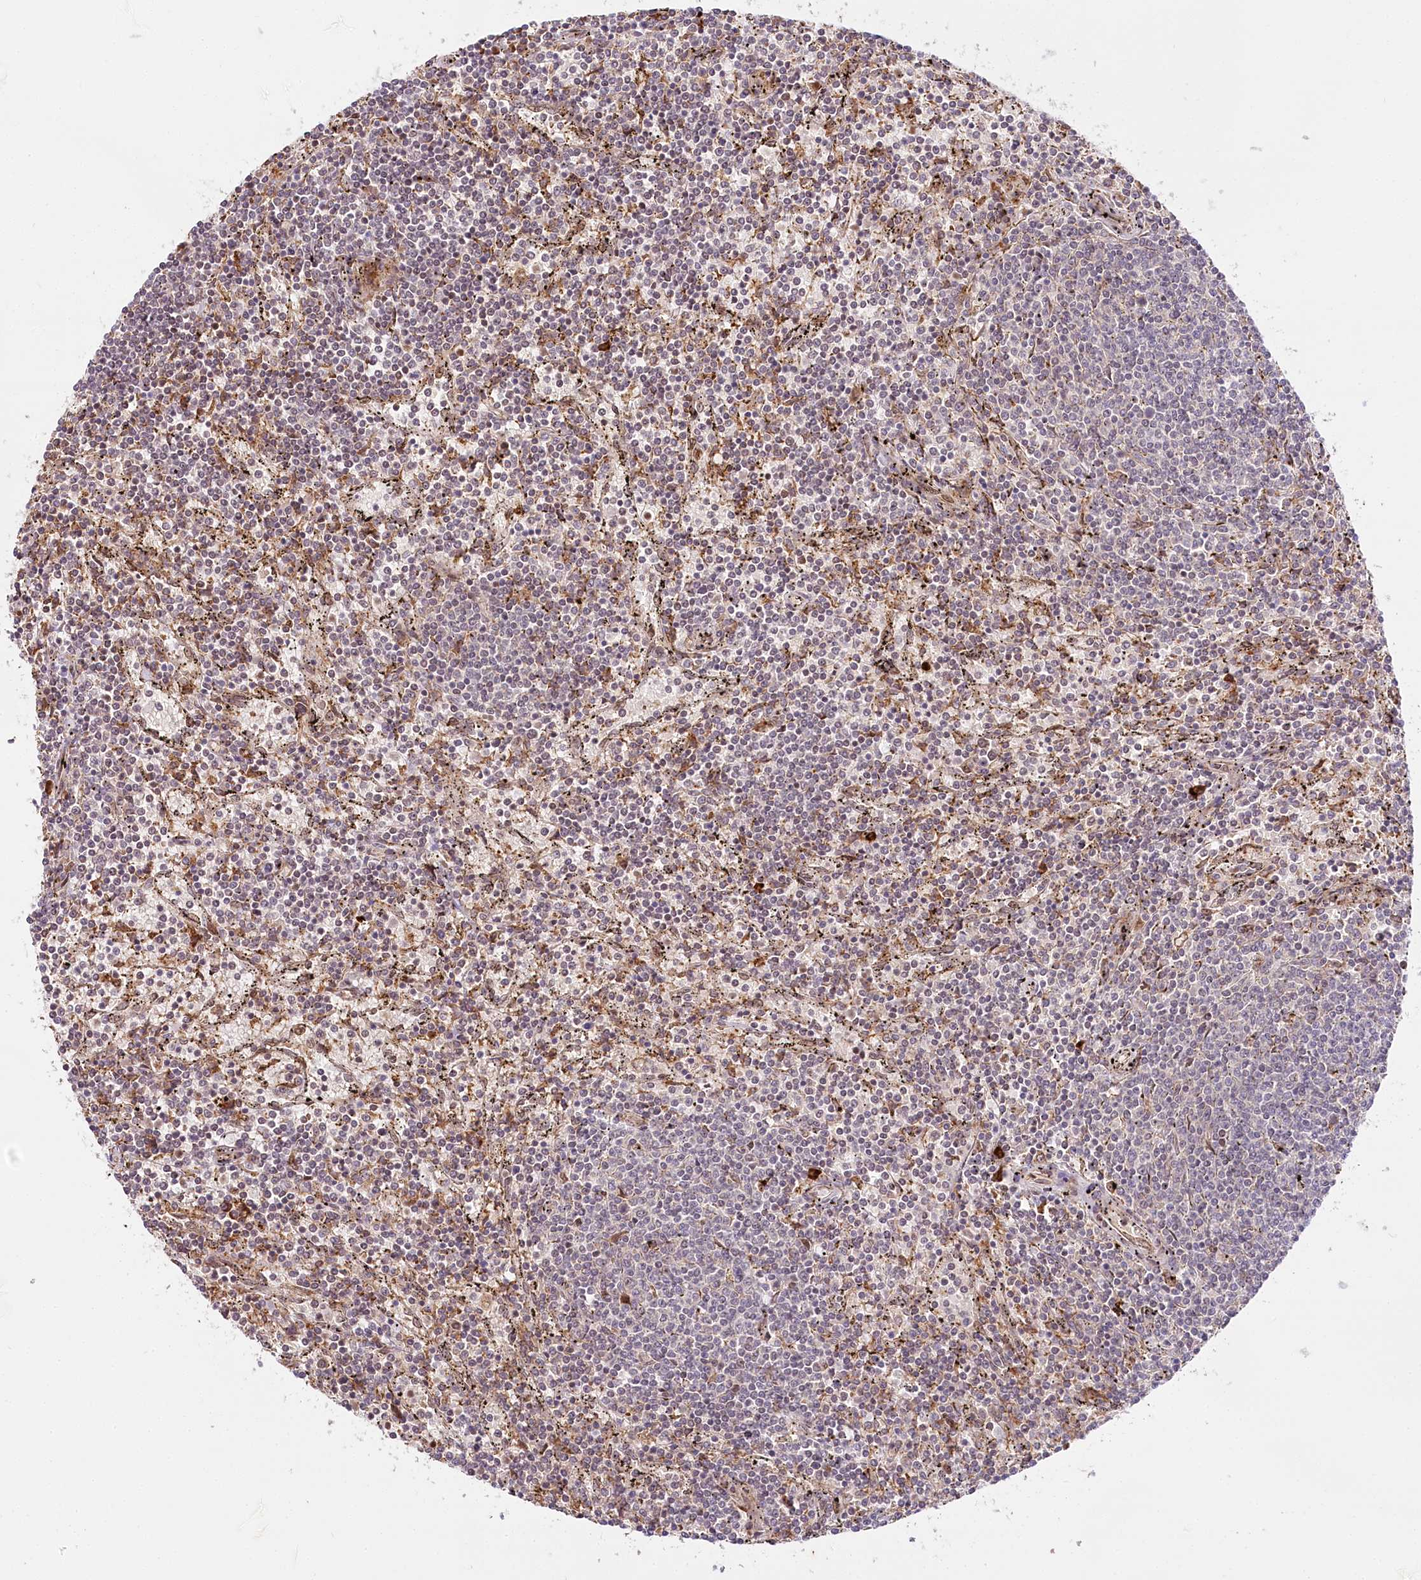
{"staining": {"intensity": "negative", "quantity": "none", "location": "none"}, "tissue": "lymphoma", "cell_type": "Tumor cells", "image_type": "cancer", "snomed": [{"axis": "morphology", "description": "Malignant lymphoma, non-Hodgkin's type, Low grade"}, {"axis": "topography", "description": "Spleen"}], "caption": "The photomicrograph displays no significant positivity in tumor cells of lymphoma. (IHC, brightfield microscopy, high magnification).", "gene": "WDR36", "patient": {"sex": "female", "age": 50}}